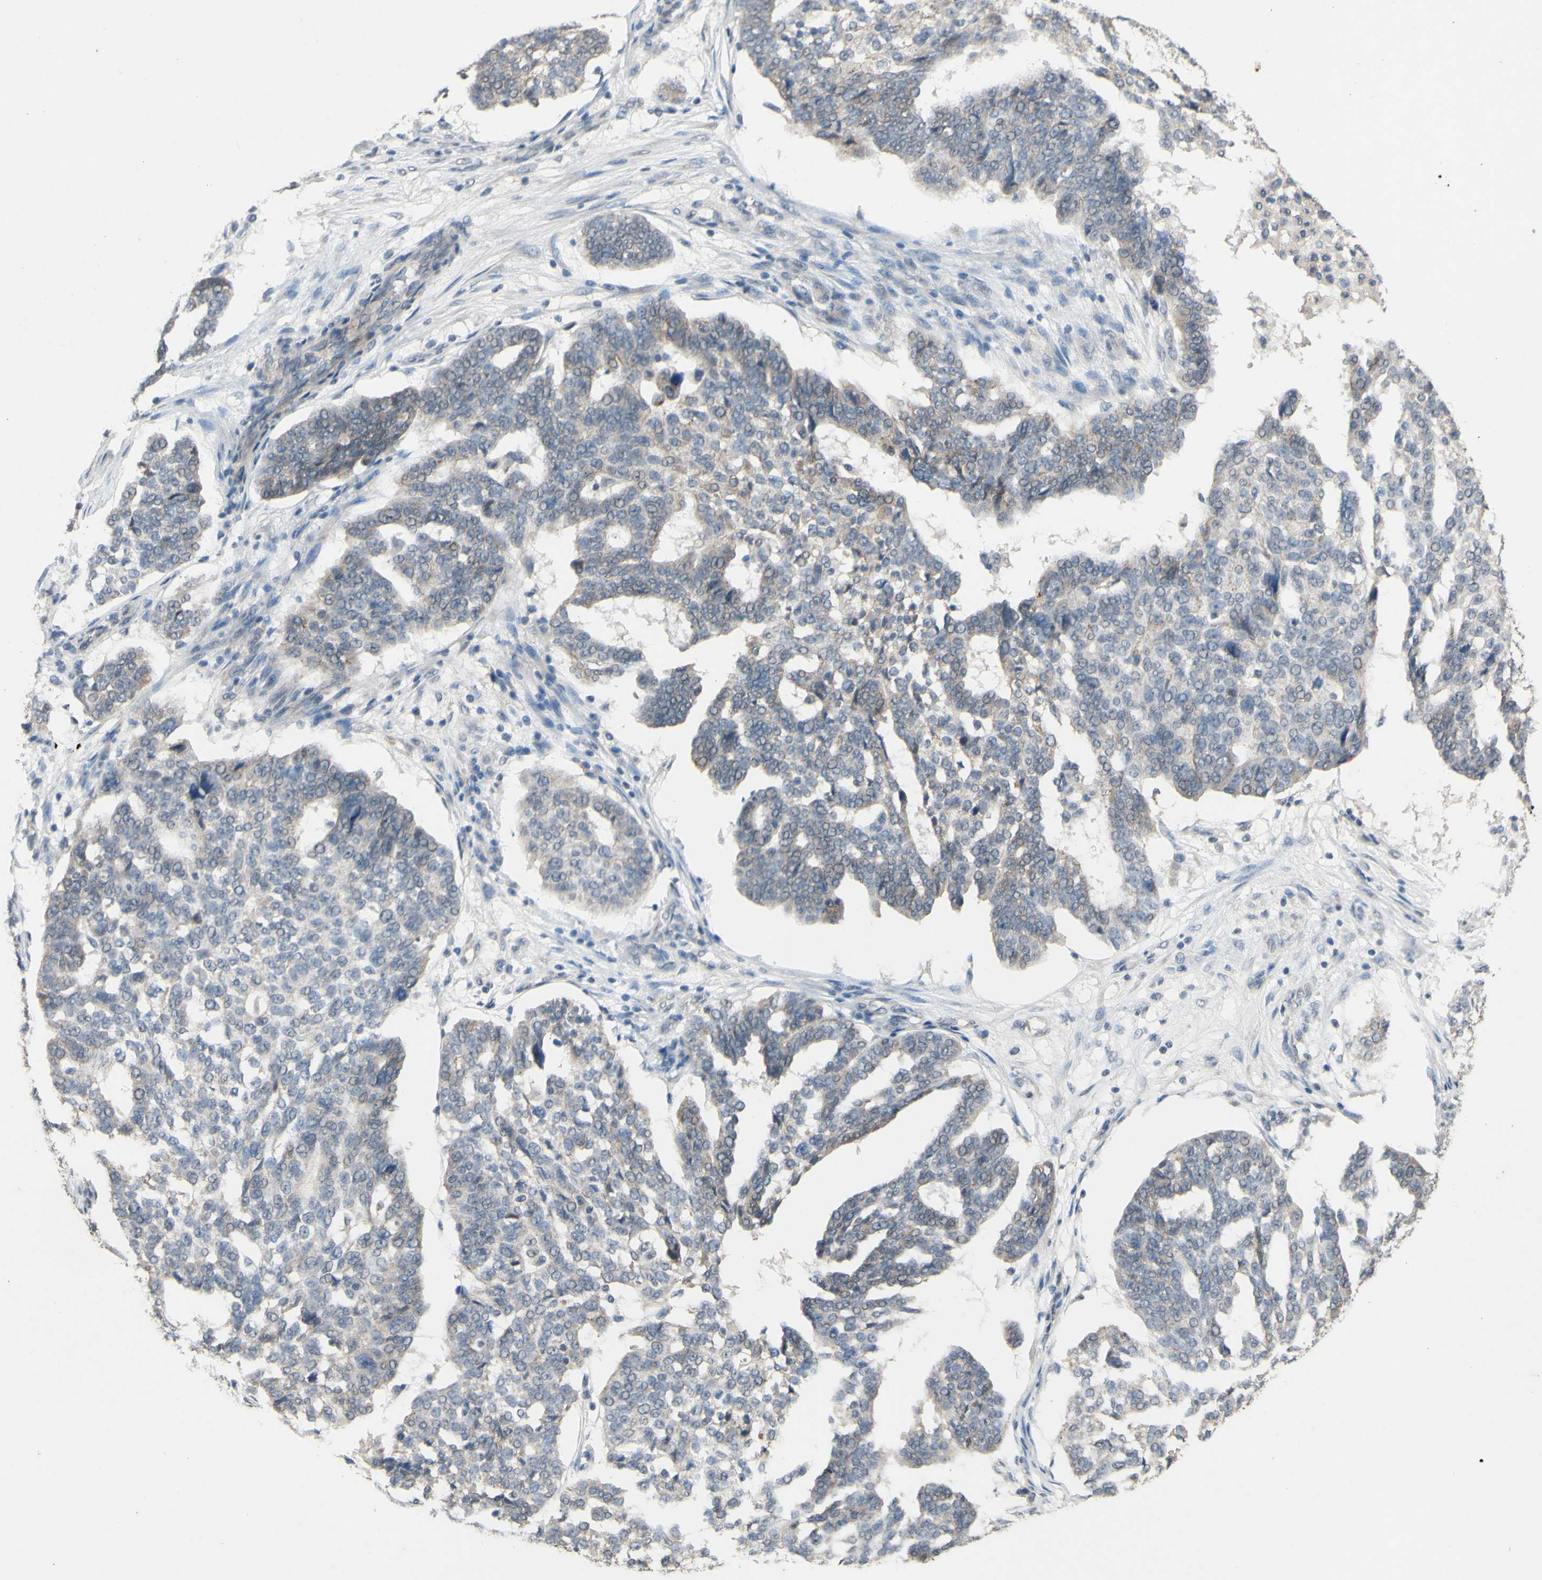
{"staining": {"intensity": "weak", "quantity": "25%-75%", "location": "cytoplasmic/membranous"}, "tissue": "ovarian cancer", "cell_type": "Tumor cells", "image_type": "cancer", "snomed": [{"axis": "morphology", "description": "Cystadenocarcinoma, serous, NOS"}, {"axis": "topography", "description": "Ovary"}], "caption": "Ovarian cancer stained for a protein reveals weak cytoplasmic/membranous positivity in tumor cells.", "gene": "CDCP1", "patient": {"sex": "female", "age": 59}}